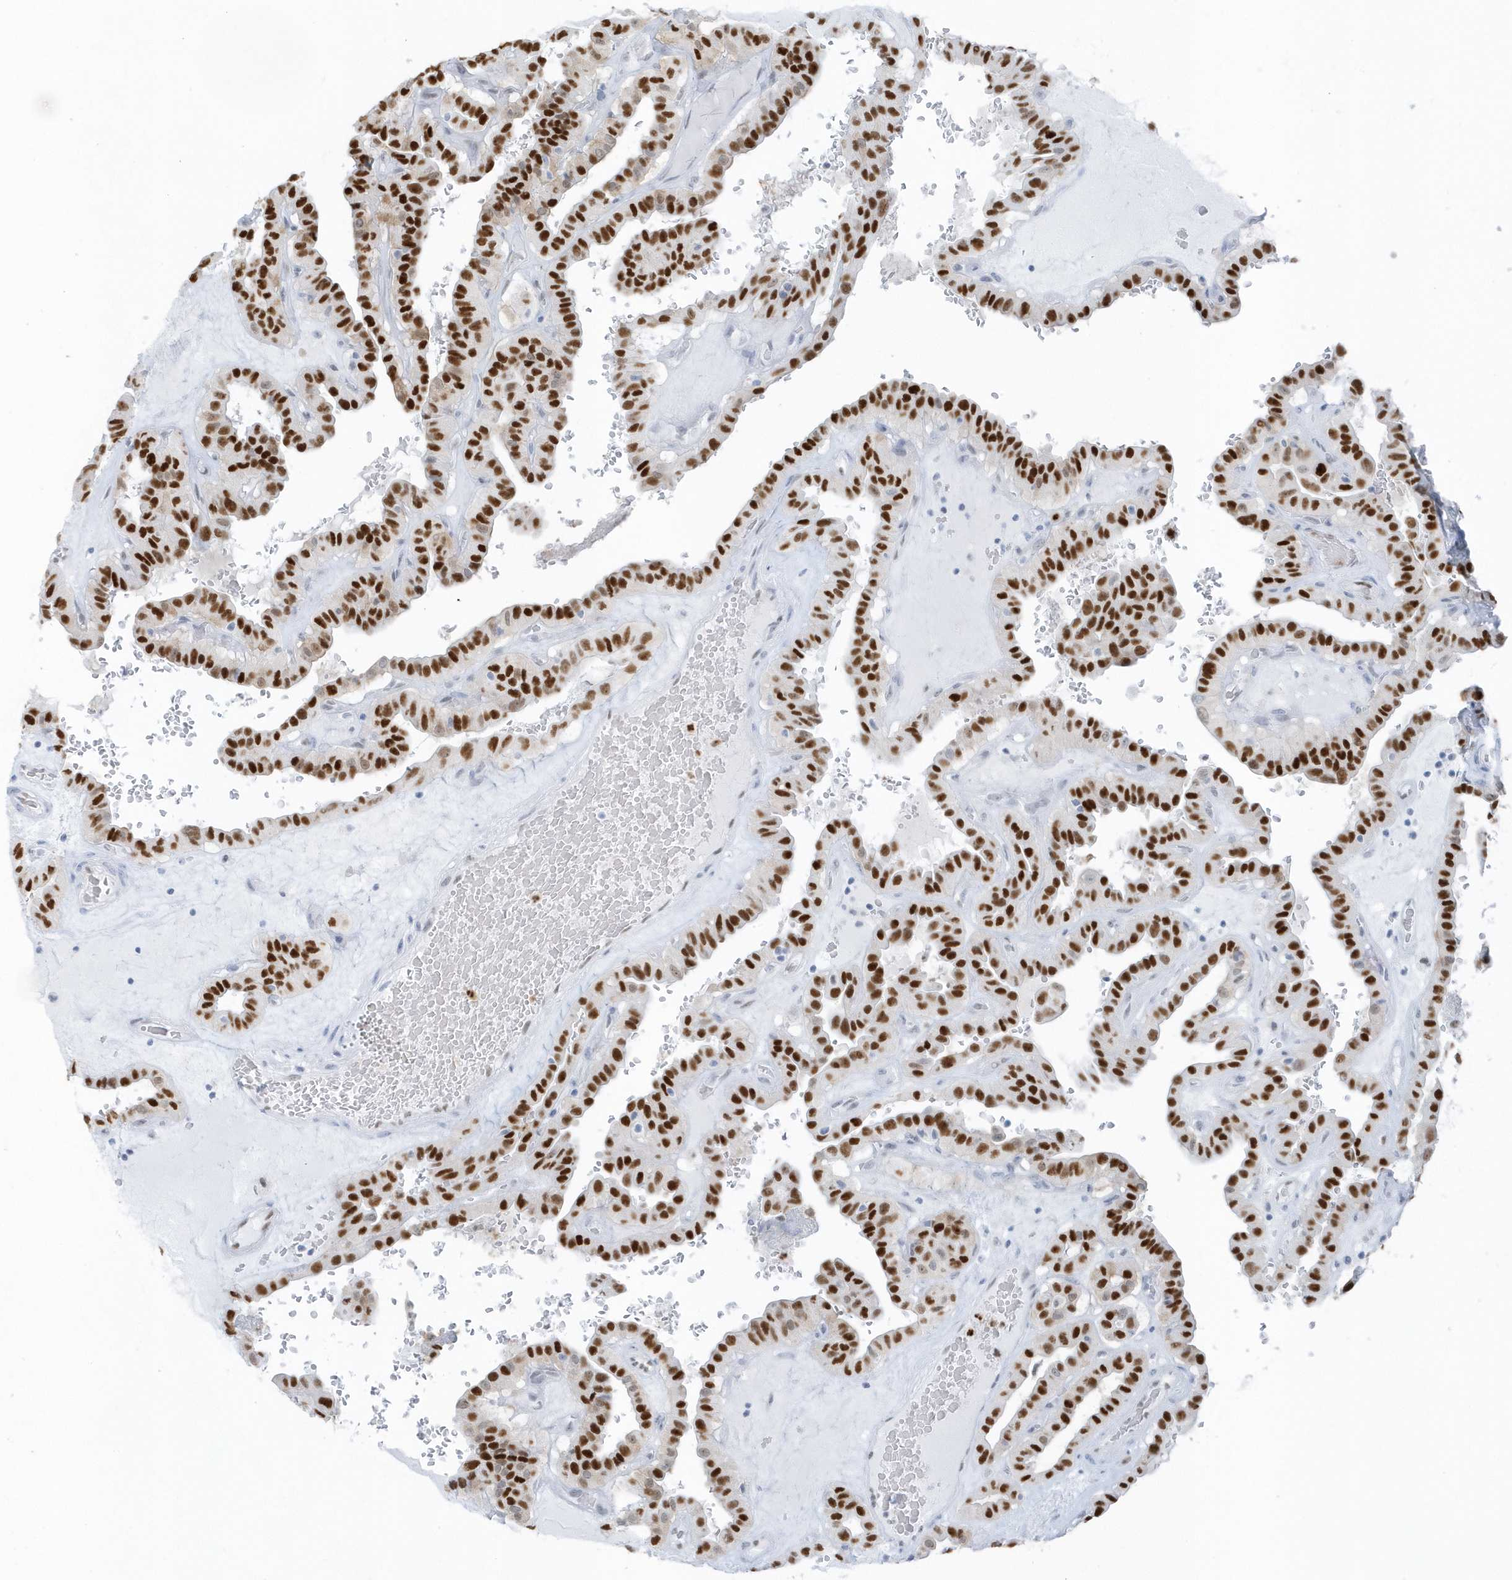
{"staining": {"intensity": "moderate", "quantity": ">75%", "location": "nuclear"}, "tissue": "thyroid cancer", "cell_type": "Tumor cells", "image_type": "cancer", "snomed": [{"axis": "morphology", "description": "Papillary adenocarcinoma, NOS"}, {"axis": "topography", "description": "Thyroid gland"}], "caption": "The micrograph shows staining of thyroid cancer (papillary adenocarcinoma), revealing moderate nuclear protein expression (brown color) within tumor cells. The staining was performed using DAB (3,3'-diaminobenzidine) to visualize the protein expression in brown, while the nuclei were stained in blue with hematoxylin (Magnification: 20x).", "gene": "SMIM34", "patient": {"sex": "male", "age": 77}}